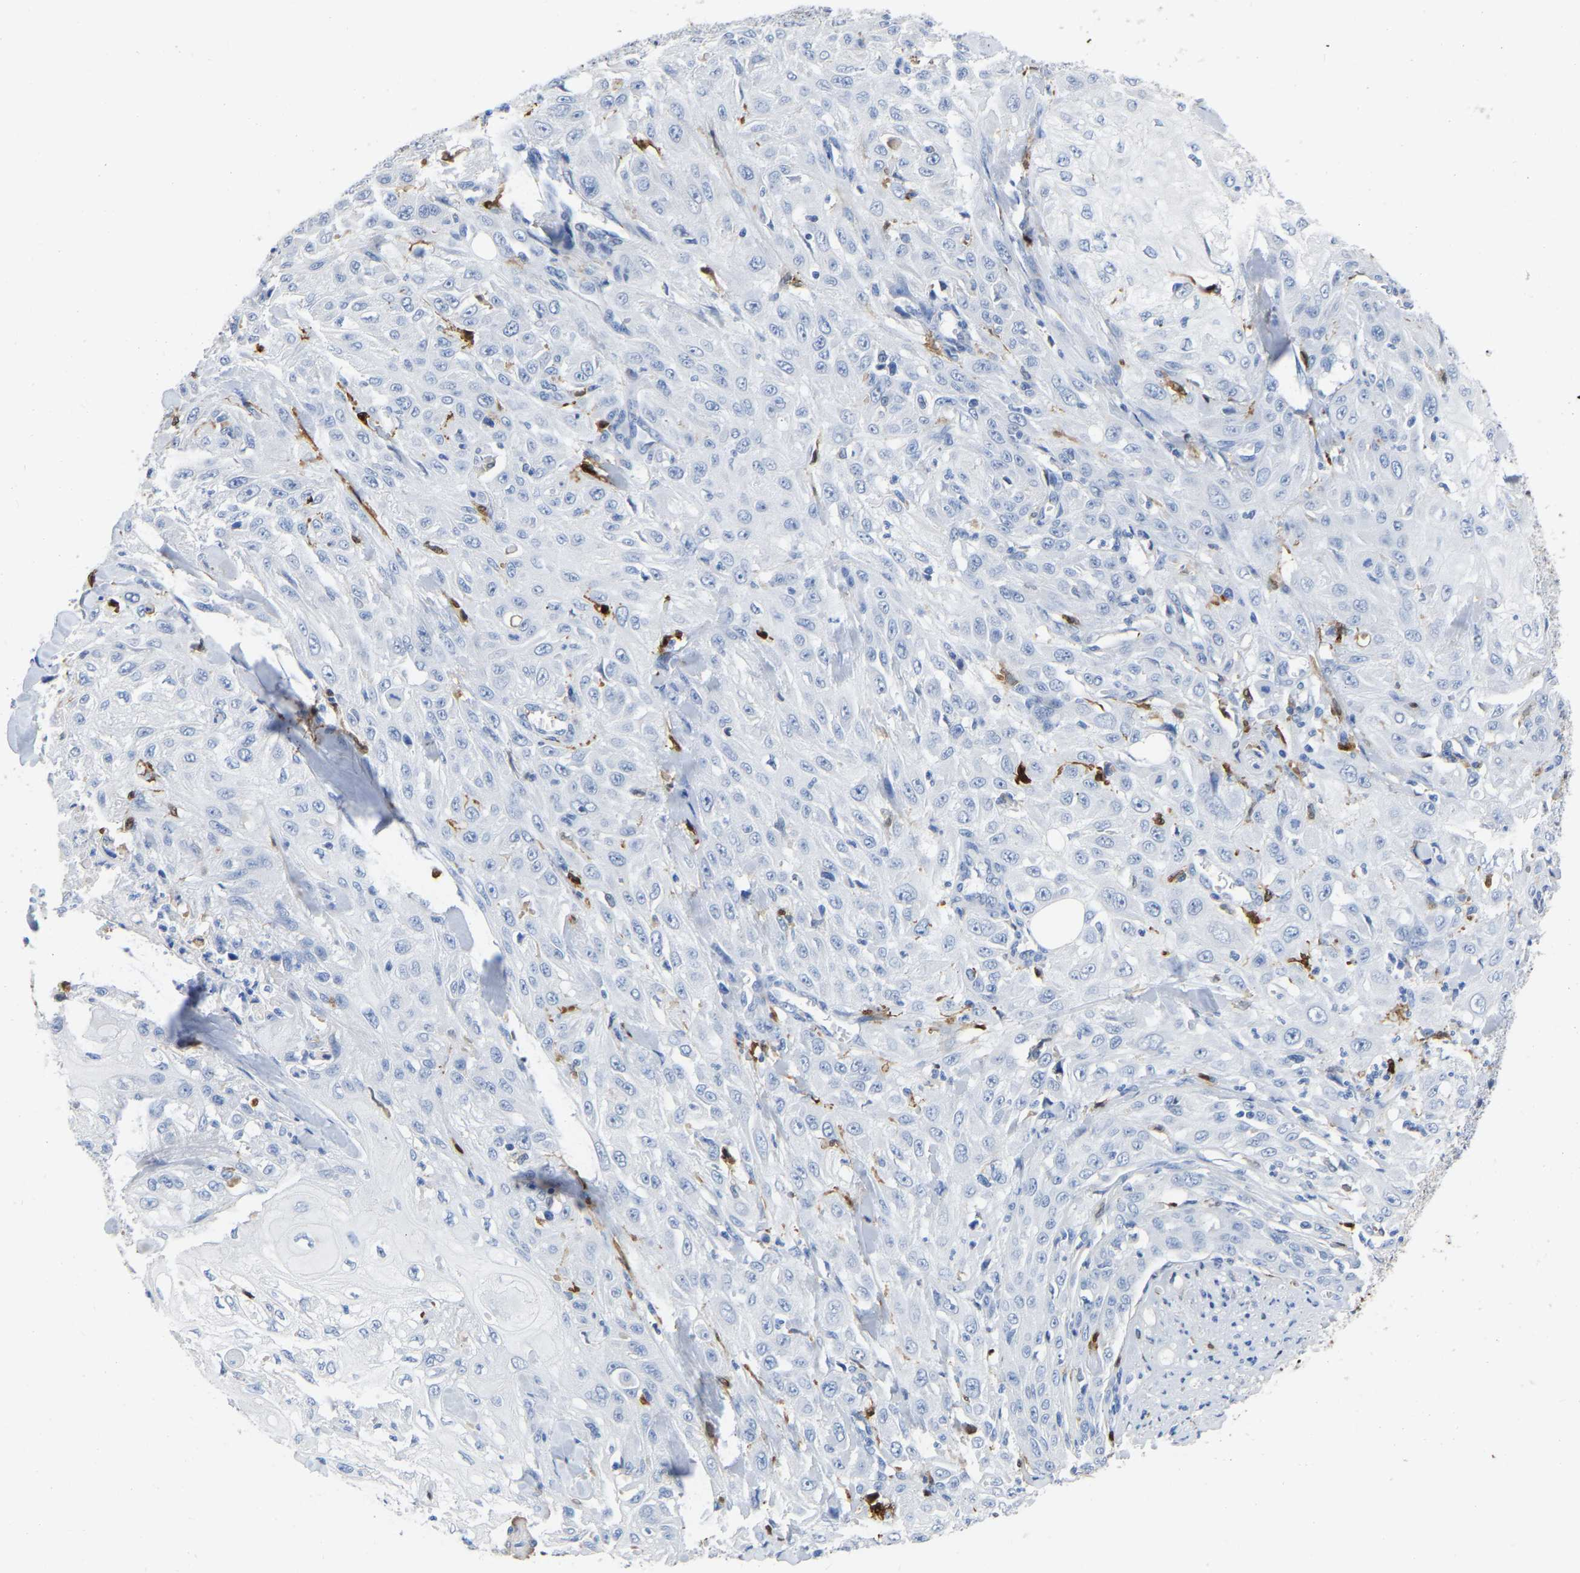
{"staining": {"intensity": "negative", "quantity": "none", "location": "none"}, "tissue": "skin cancer", "cell_type": "Tumor cells", "image_type": "cancer", "snomed": [{"axis": "morphology", "description": "Squamous cell carcinoma, NOS"}, {"axis": "morphology", "description": "Squamous cell carcinoma, metastatic, NOS"}, {"axis": "topography", "description": "Skin"}, {"axis": "topography", "description": "Lymph node"}], "caption": "IHC image of neoplastic tissue: squamous cell carcinoma (skin) stained with DAB reveals no significant protein expression in tumor cells. Brightfield microscopy of IHC stained with DAB (brown) and hematoxylin (blue), captured at high magnification.", "gene": "ULBP2", "patient": {"sex": "male", "age": 75}}